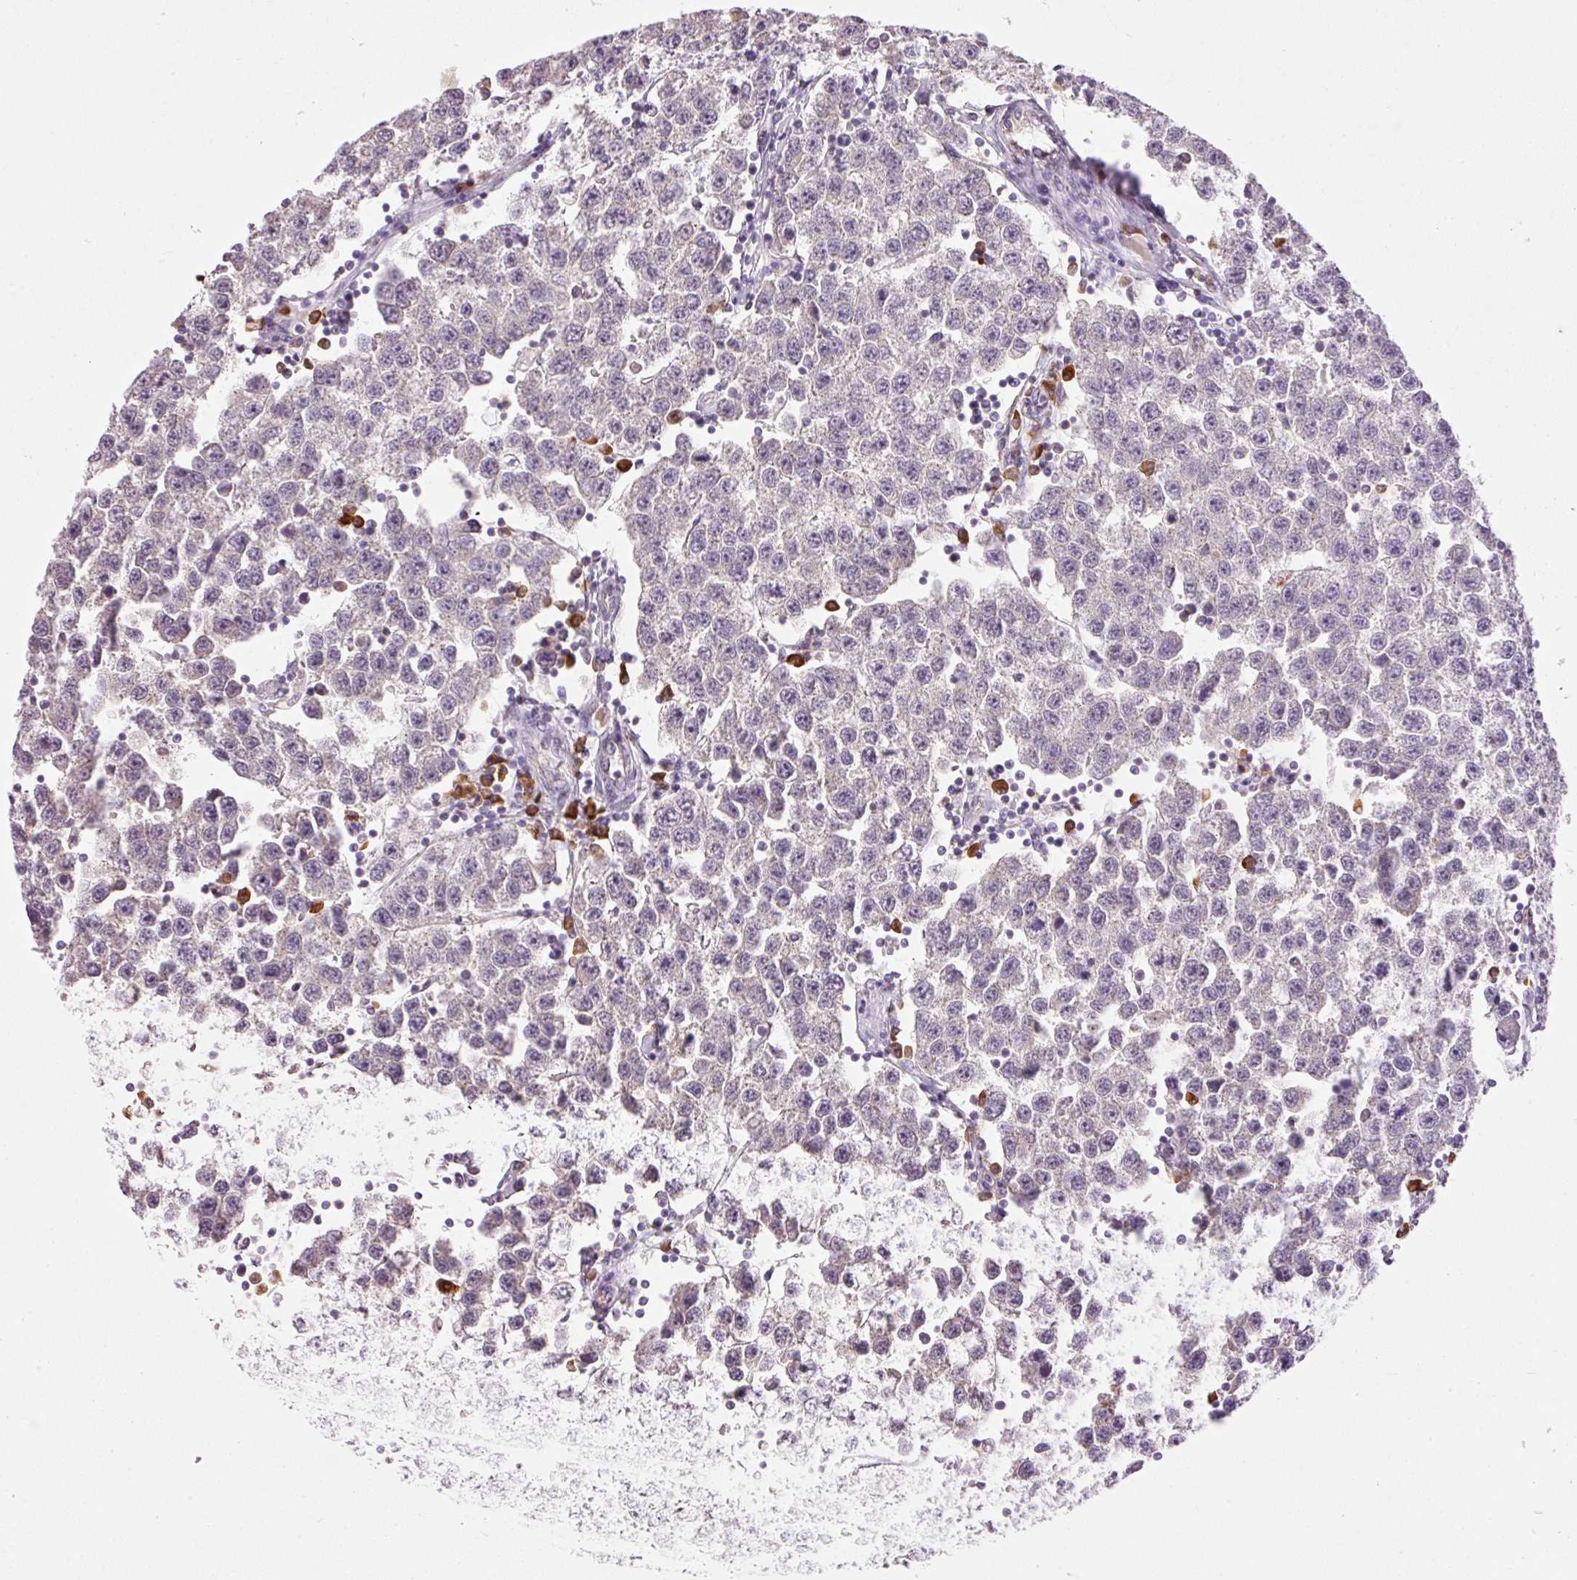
{"staining": {"intensity": "negative", "quantity": "none", "location": "none"}, "tissue": "testis cancer", "cell_type": "Tumor cells", "image_type": "cancer", "snomed": [{"axis": "morphology", "description": "Seminoma, NOS"}, {"axis": "topography", "description": "Testis"}], "caption": "The immunohistochemistry histopathology image has no significant staining in tumor cells of testis seminoma tissue.", "gene": "PNPLA5", "patient": {"sex": "male", "age": 34}}